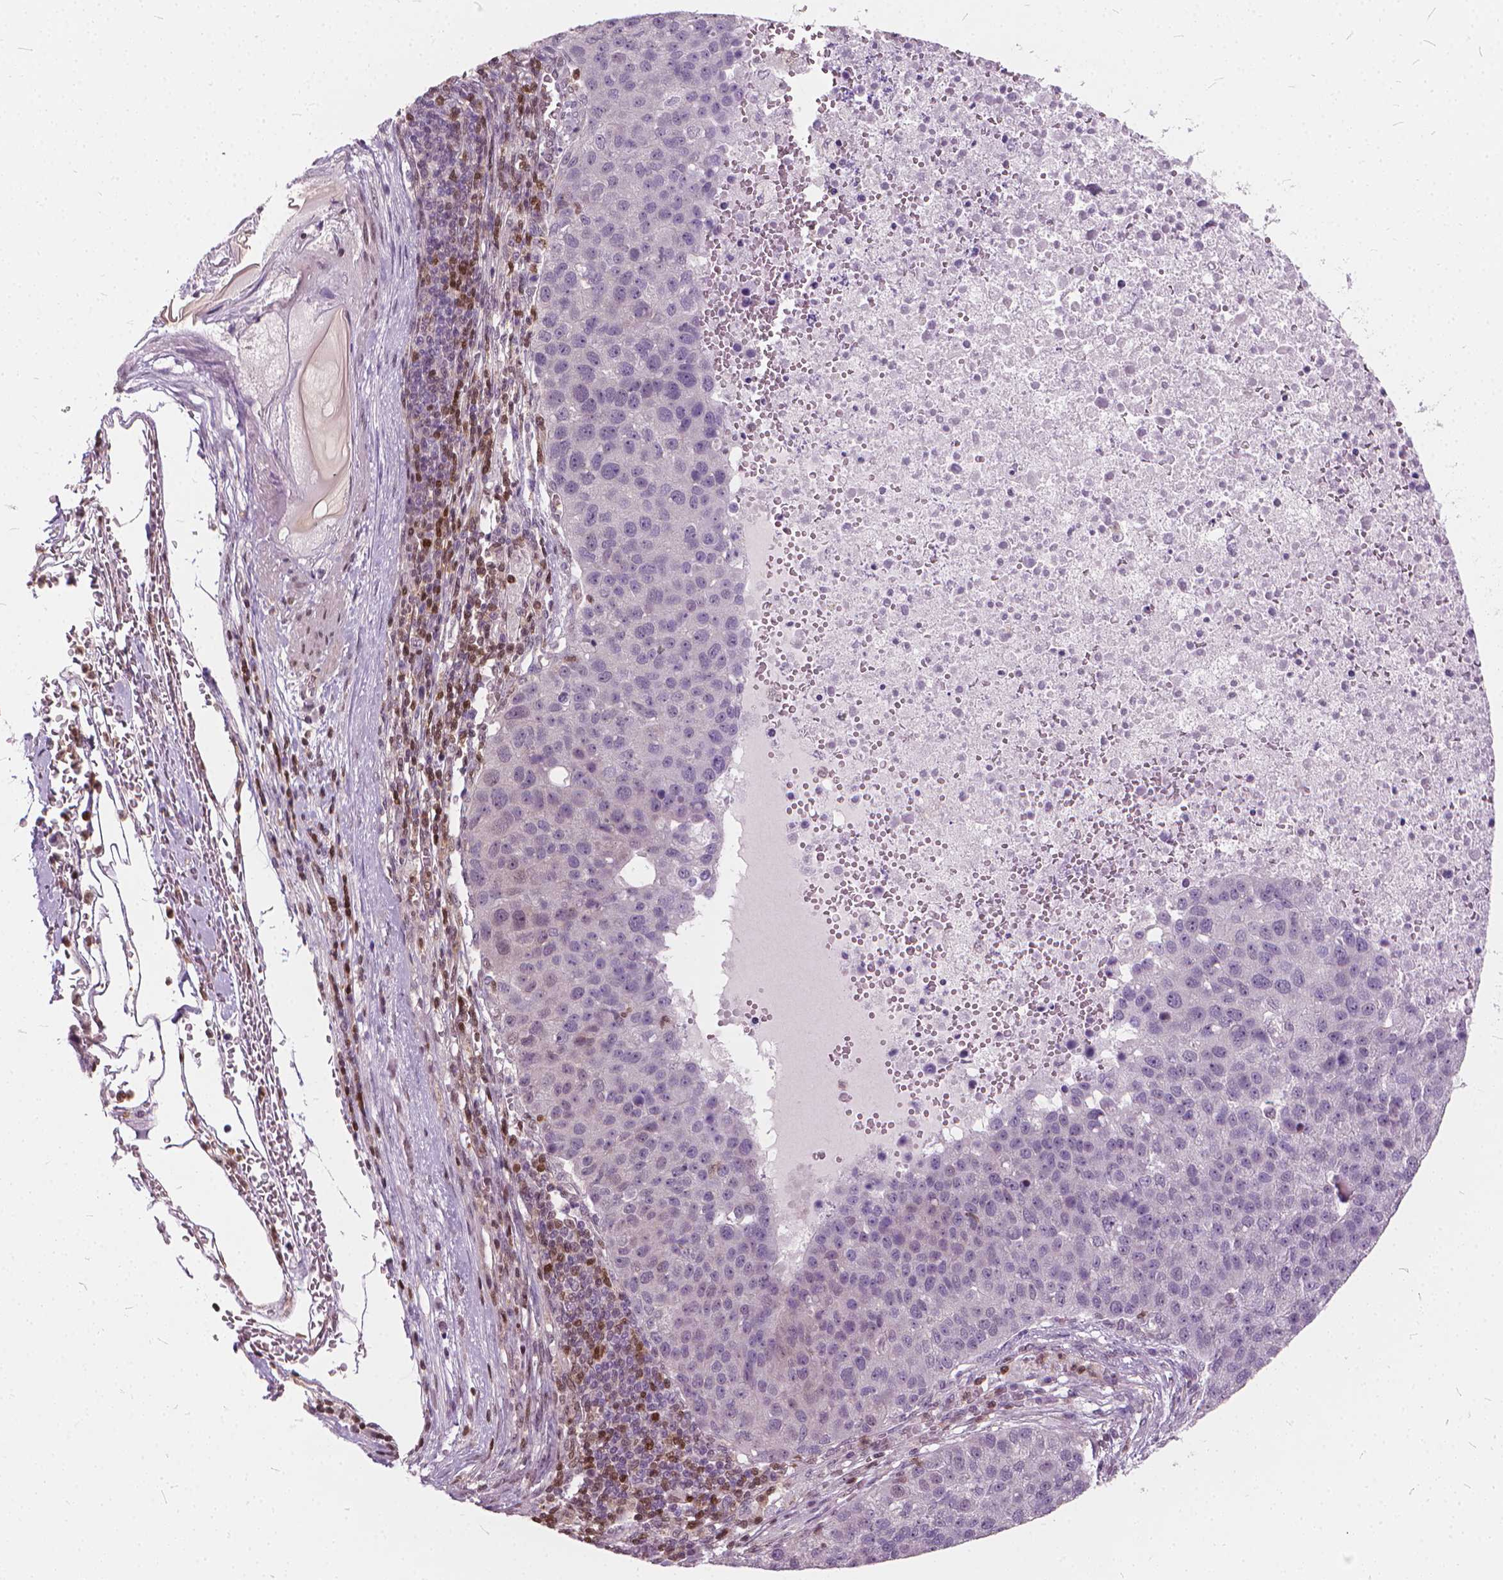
{"staining": {"intensity": "negative", "quantity": "none", "location": "none"}, "tissue": "pancreatic cancer", "cell_type": "Tumor cells", "image_type": "cancer", "snomed": [{"axis": "morphology", "description": "Adenocarcinoma, NOS"}, {"axis": "topography", "description": "Pancreas"}], "caption": "This is an IHC histopathology image of pancreatic cancer (adenocarcinoma). There is no staining in tumor cells.", "gene": "STAT5B", "patient": {"sex": "female", "age": 61}}